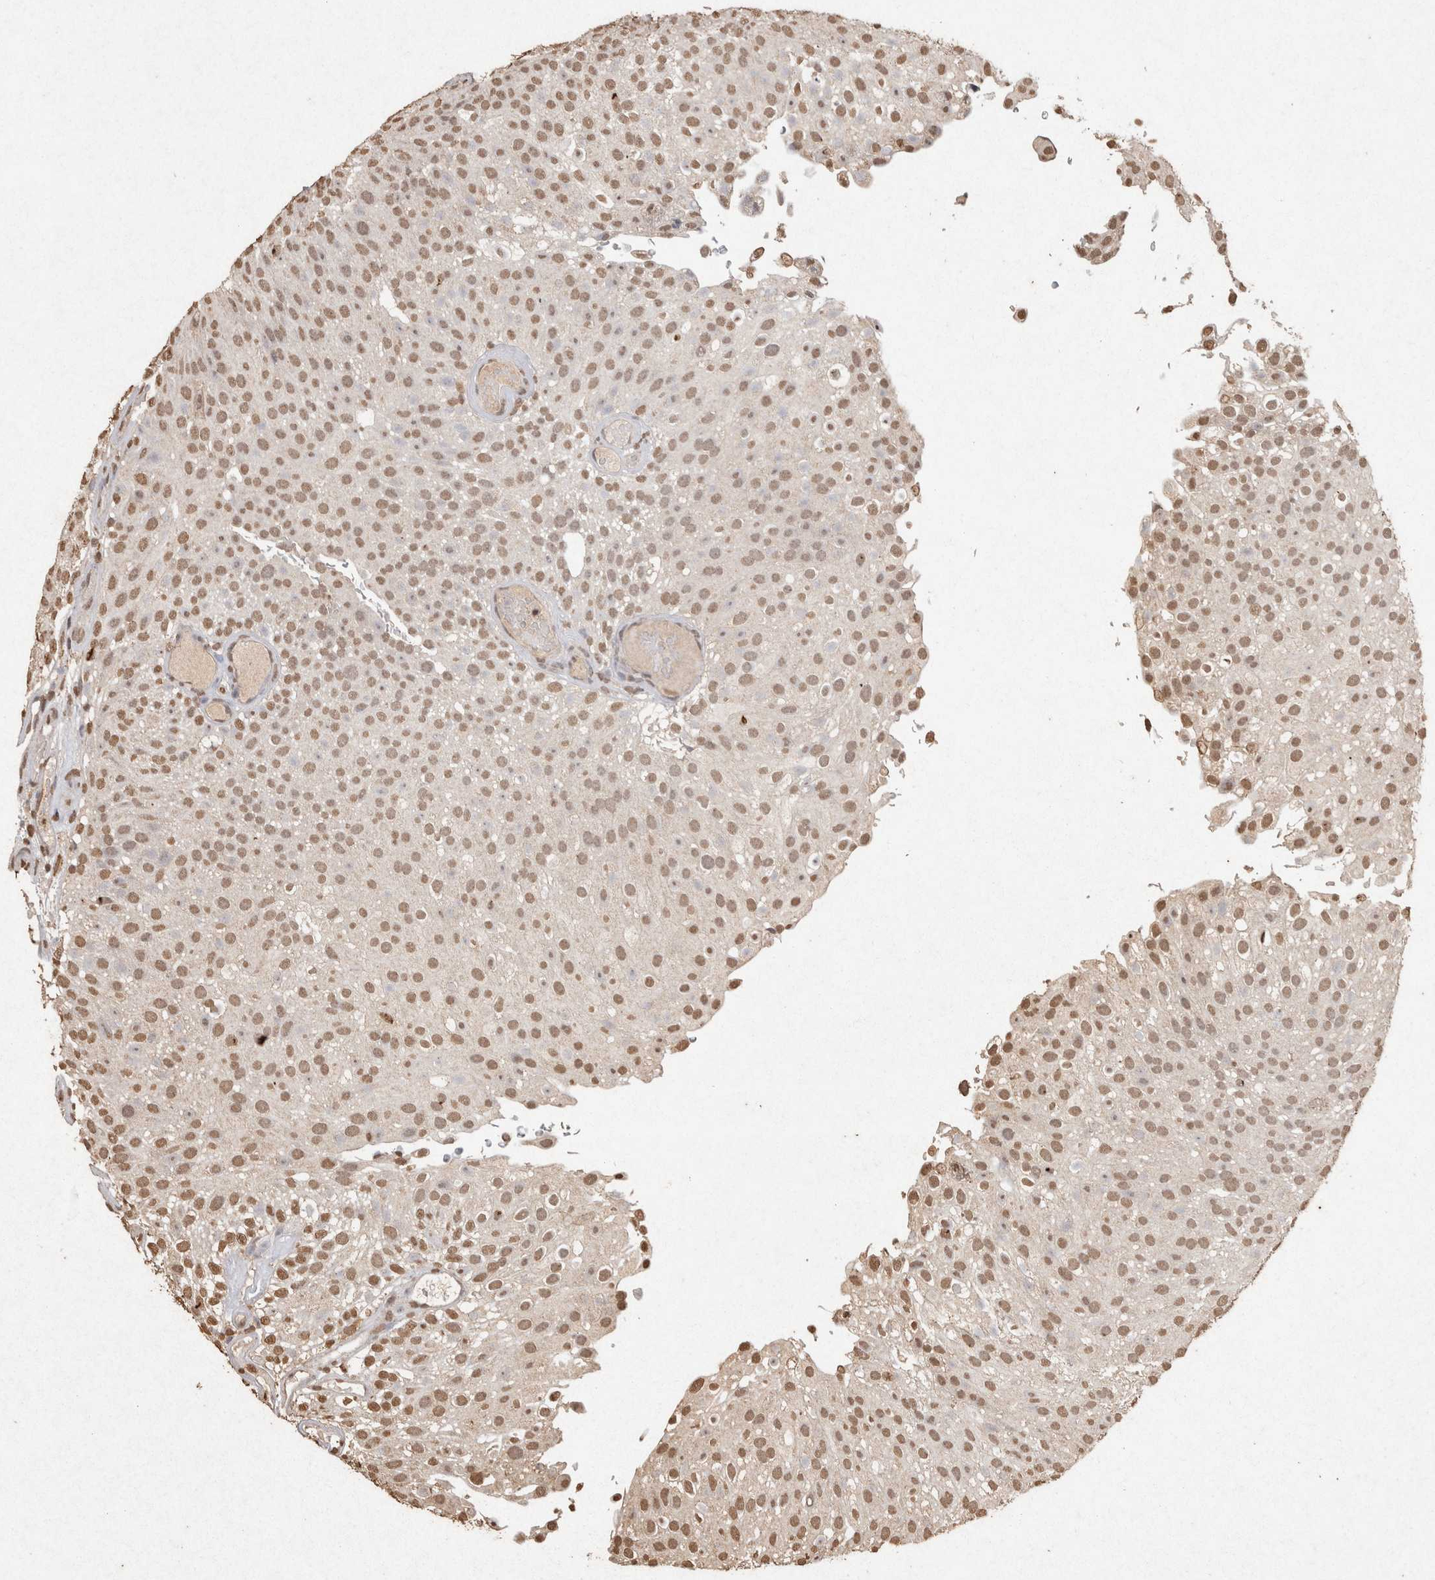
{"staining": {"intensity": "moderate", "quantity": ">75%", "location": "nuclear"}, "tissue": "urothelial cancer", "cell_type": "Tumor cells", "image_type": "cancer", "snomed": [{"axis": "morphology", "description": "Urothelial carcinoma, Low grade"}, {"axis": "topography", "description": "Urinary bladder"}], "caption": "A medium amount of moderate nuclear staining is identified in about >75% of tumor cells in urothelial cancer tissue. (Stains: DAB in brown, nuclei in blue, Microscopy: brightfield microscopy at high magnification).", "gene": "MLX", "patient": {"sex": "male", "age": 78}}